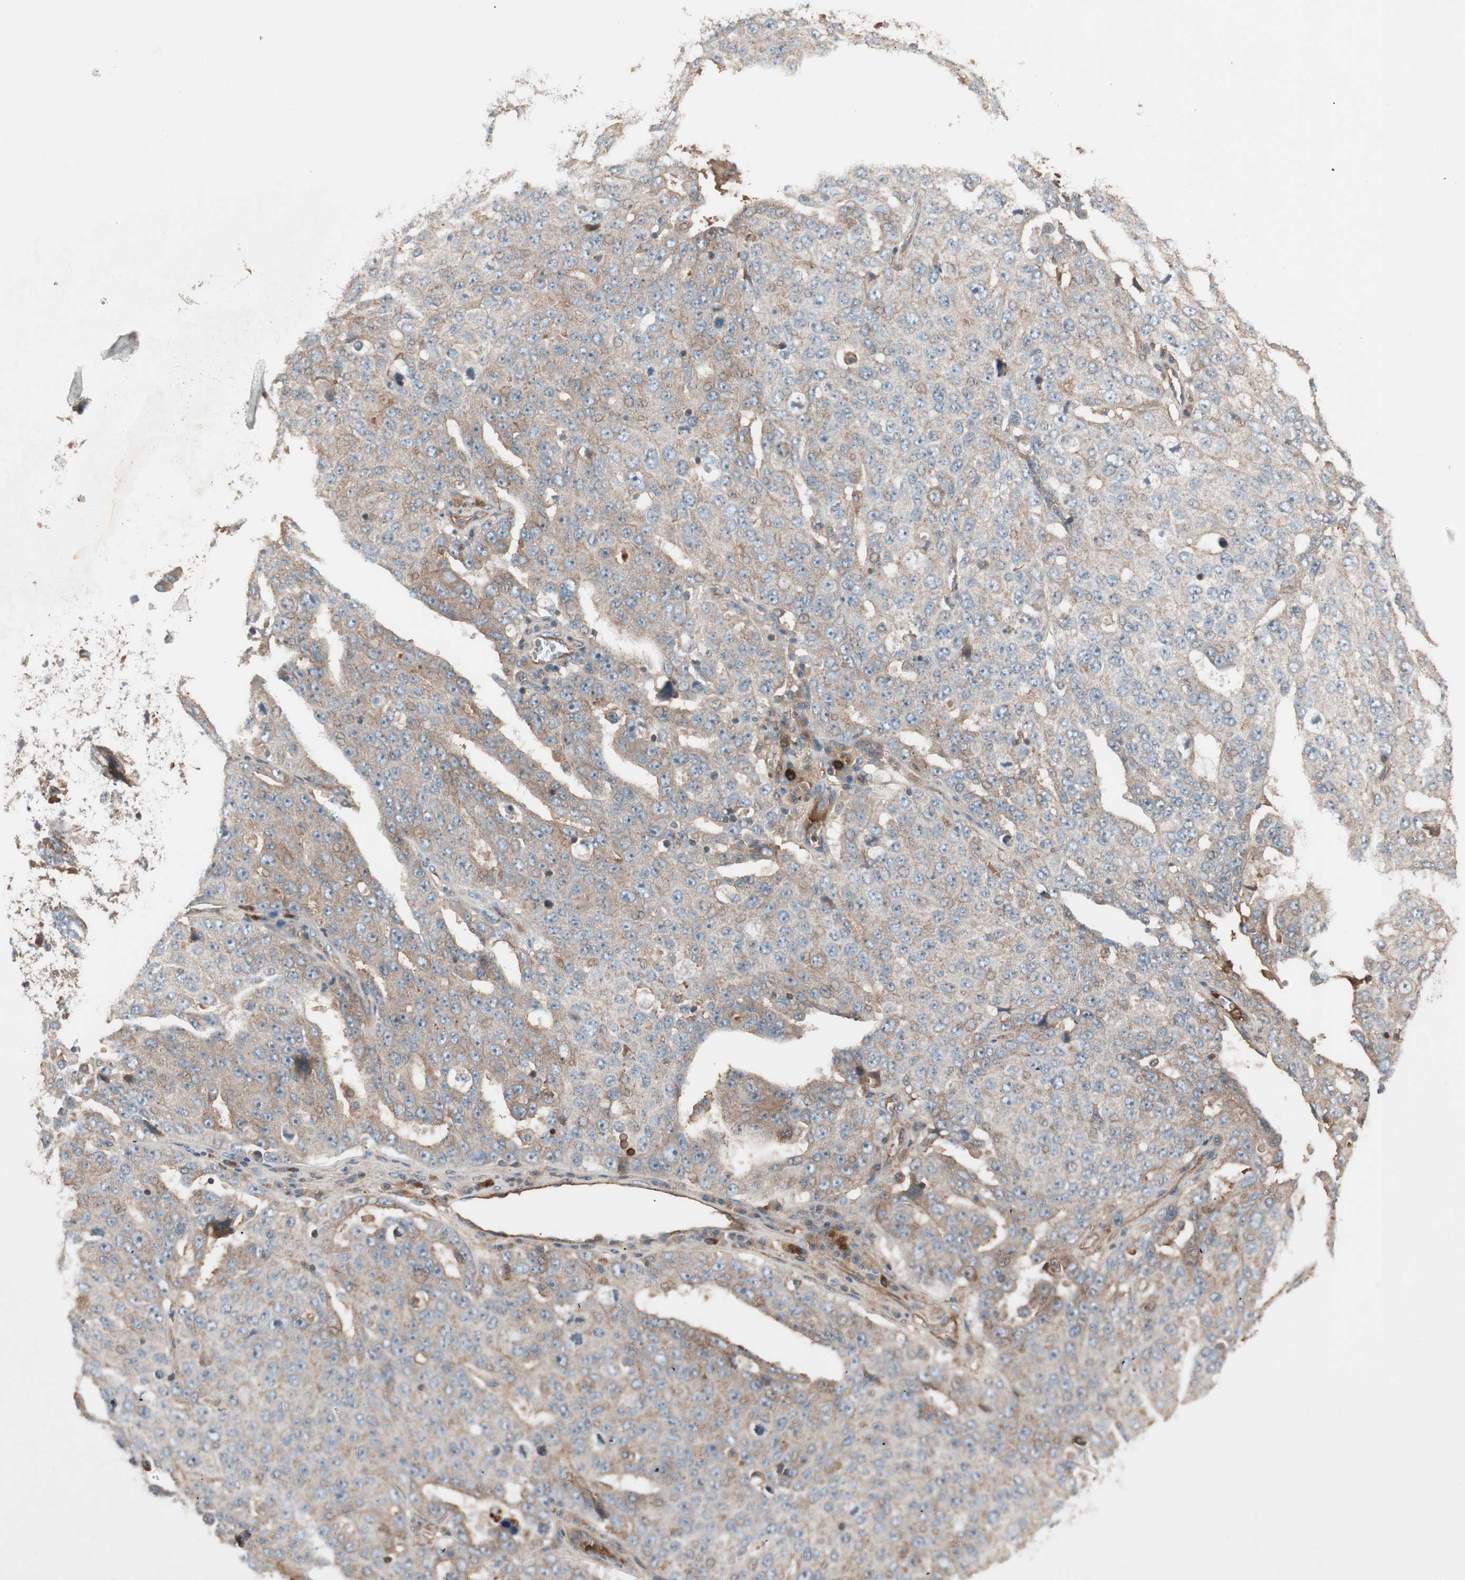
{"staining": {"intensity": "weak", "quantity": ">75%", "location": "cytoplasmic/membranous"}, "tissue": "ovarian cancer", "cell_type": "Tumor cells", "image_type": "cancer", "snomed": [{"axis": "morphology", "description": "Carcinoma, endometroid"}, {"axis": "topography", "description": "Ovary"}], "caption": "A photomicrograph showing weak cytoplasmic/membranous positivity in about >75% of tumor cells in ovarian endometroid carcinoma, as visualized by brown immunohistochemical staining.", "gene": "TFPI", "patient": {"sex": "female", "age": 62}}